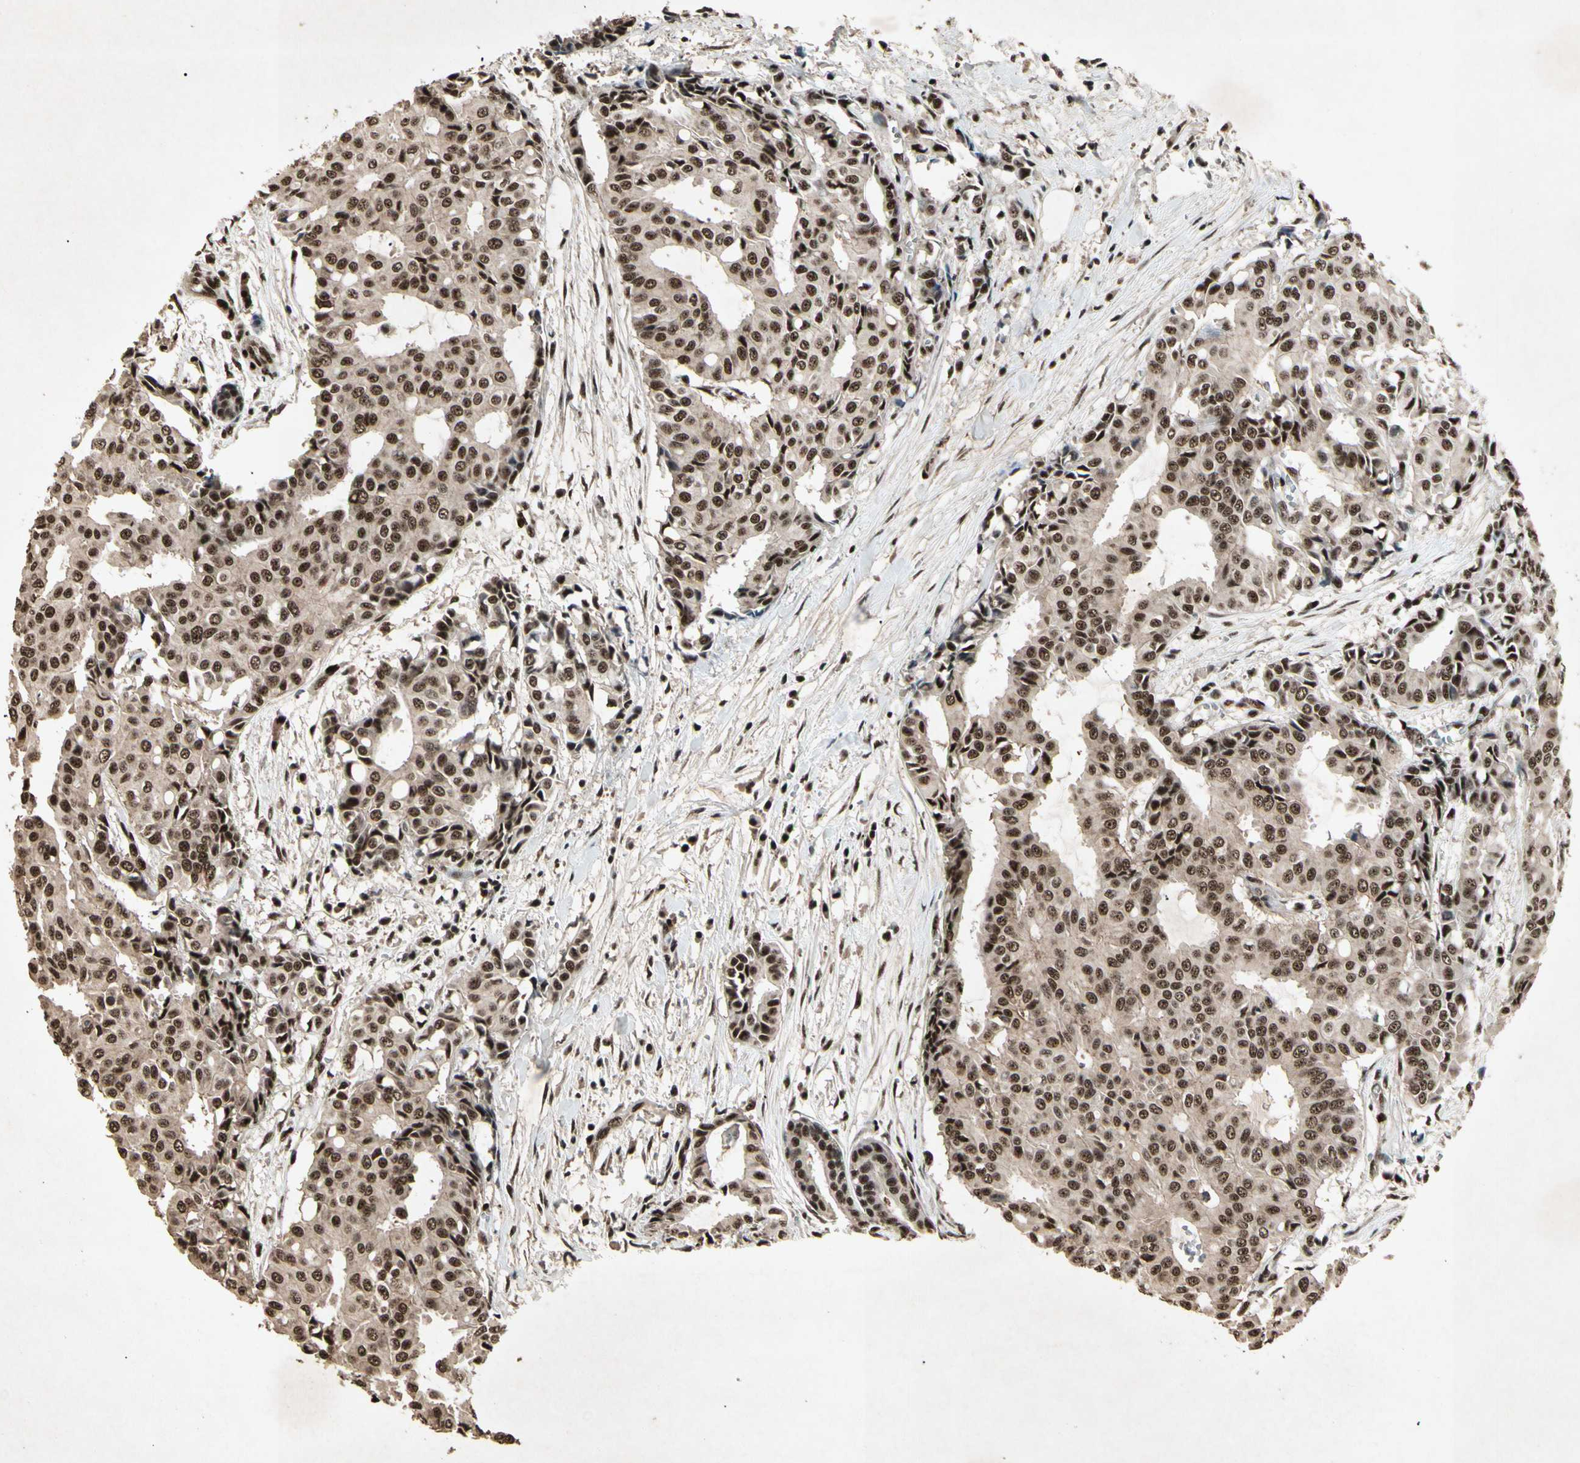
{"staining": {"intensity": "strong", "quantity": ">75%", "location": "cytoplasmic/membranous,nuclear"}, "tissue": "head and neck cancer", "cell_type": "Tumor cells", "image_type": "cancer", "snomed": [{"axis": "morphology", "description": "Adenocarcinoma, NOS"}, {"axis": "topography", "description": "Salivary gland"}, {"axis": "topography", "description": "Head-Neck"}], "caption": "This histopathology image shows IHC staining of human adenocarcinoma (head and neck), with high strong cytoplasmic/membranous and nuclear staining in approximately >75% of tumor cells.", "gene": "TBX2", "patient": {"sex": "female", "age": 59}}